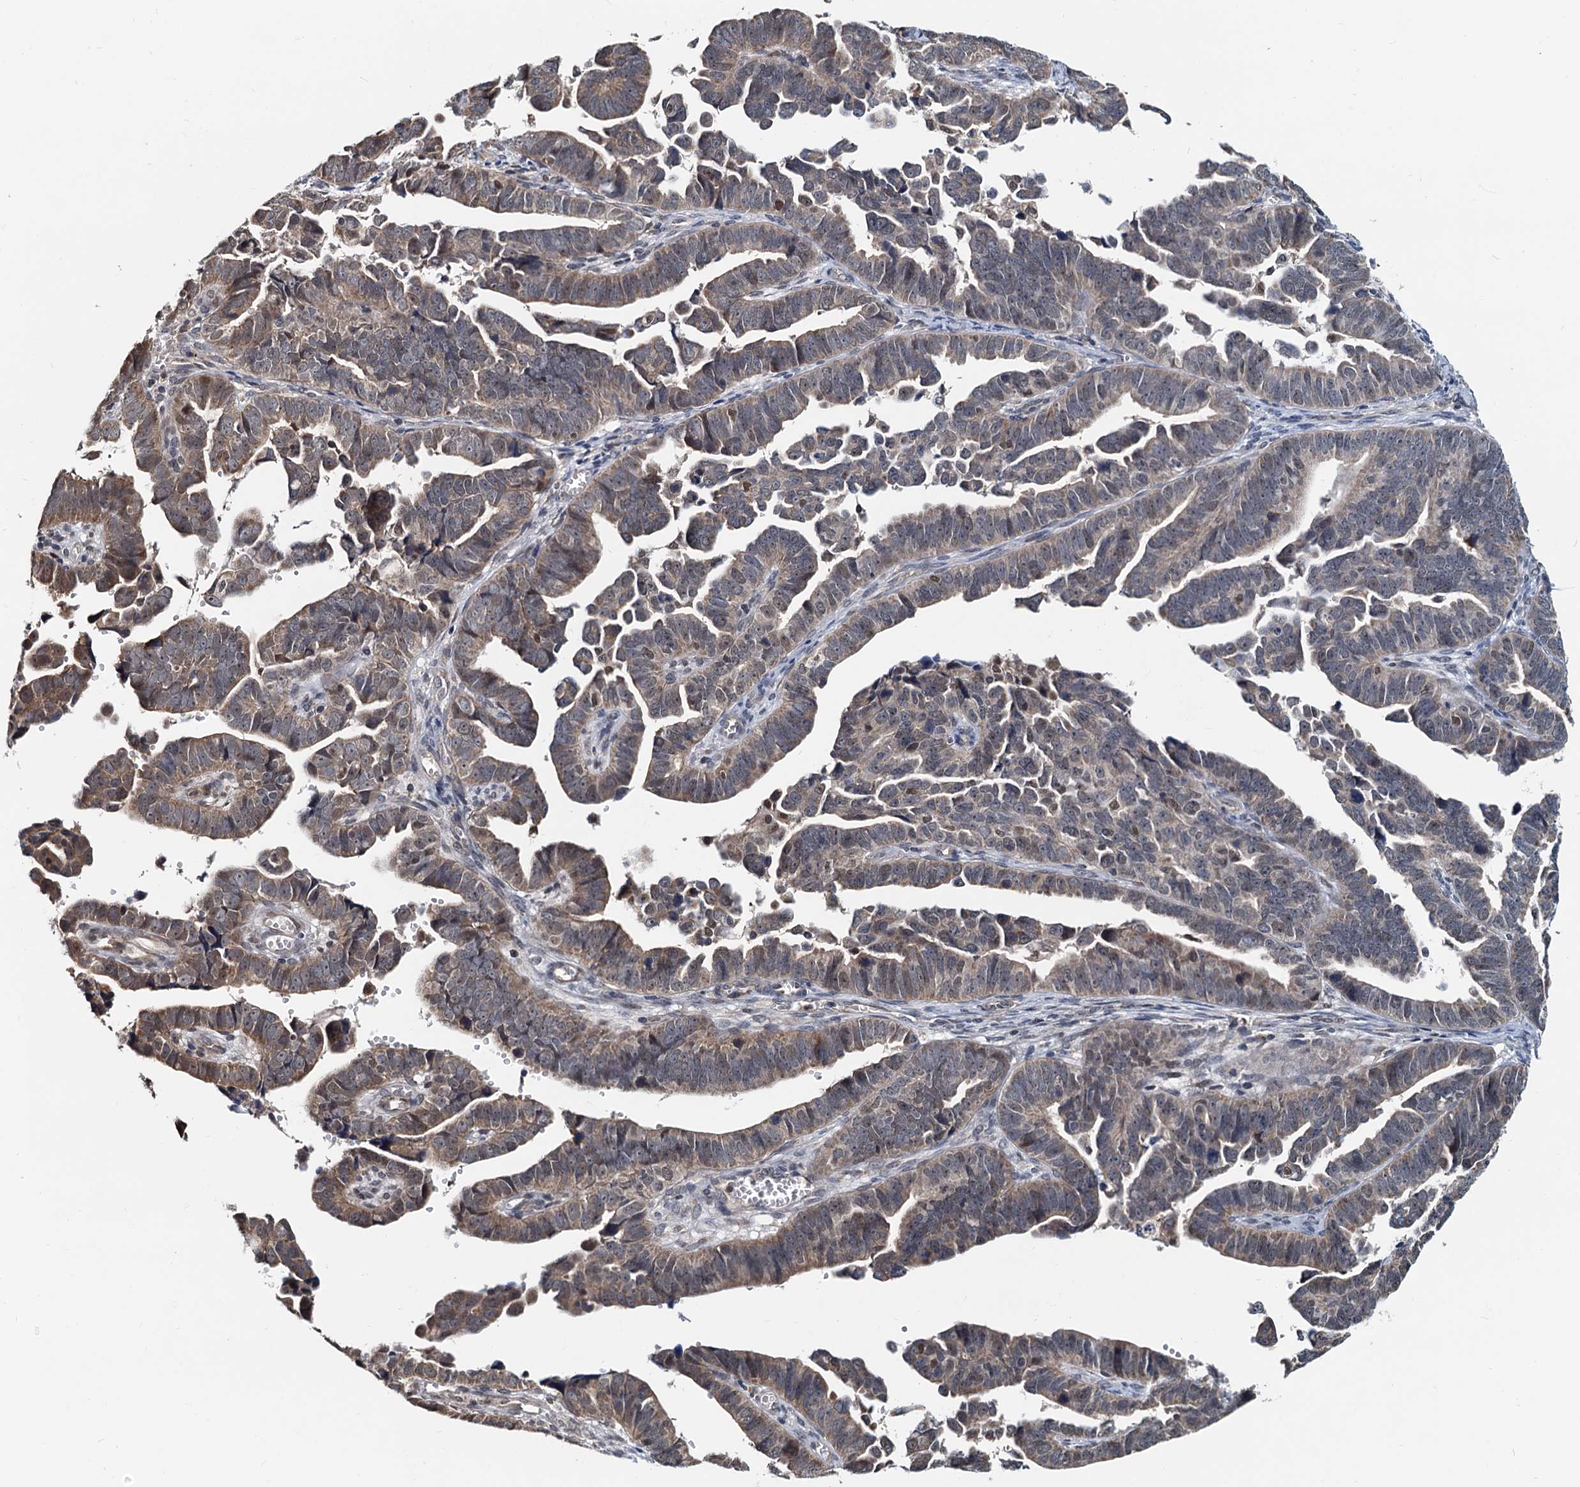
{"staining": {"intensity": "weak", "quantity": "25%-75%", "location": "cytoplasmic/membranous"}, "tissue": "endometrial cancer", "cell_type": "Tumor cells", "image_type": "cancer", "snomed": [{"axis": "morphology", "description": "Adenocarcinoma, NOS"}, {"axis": "topography", "description": "Endometrium"}], "caption": "Immunohistochemical staining of adenocarcinoma (endometrial) demonstrates low levels of weak cytoplasmic/membranous protein staining in about 25%-75% of tumor cells.", "gene": "MCMBP", "patient": {"sex": "female", "age": 75}}